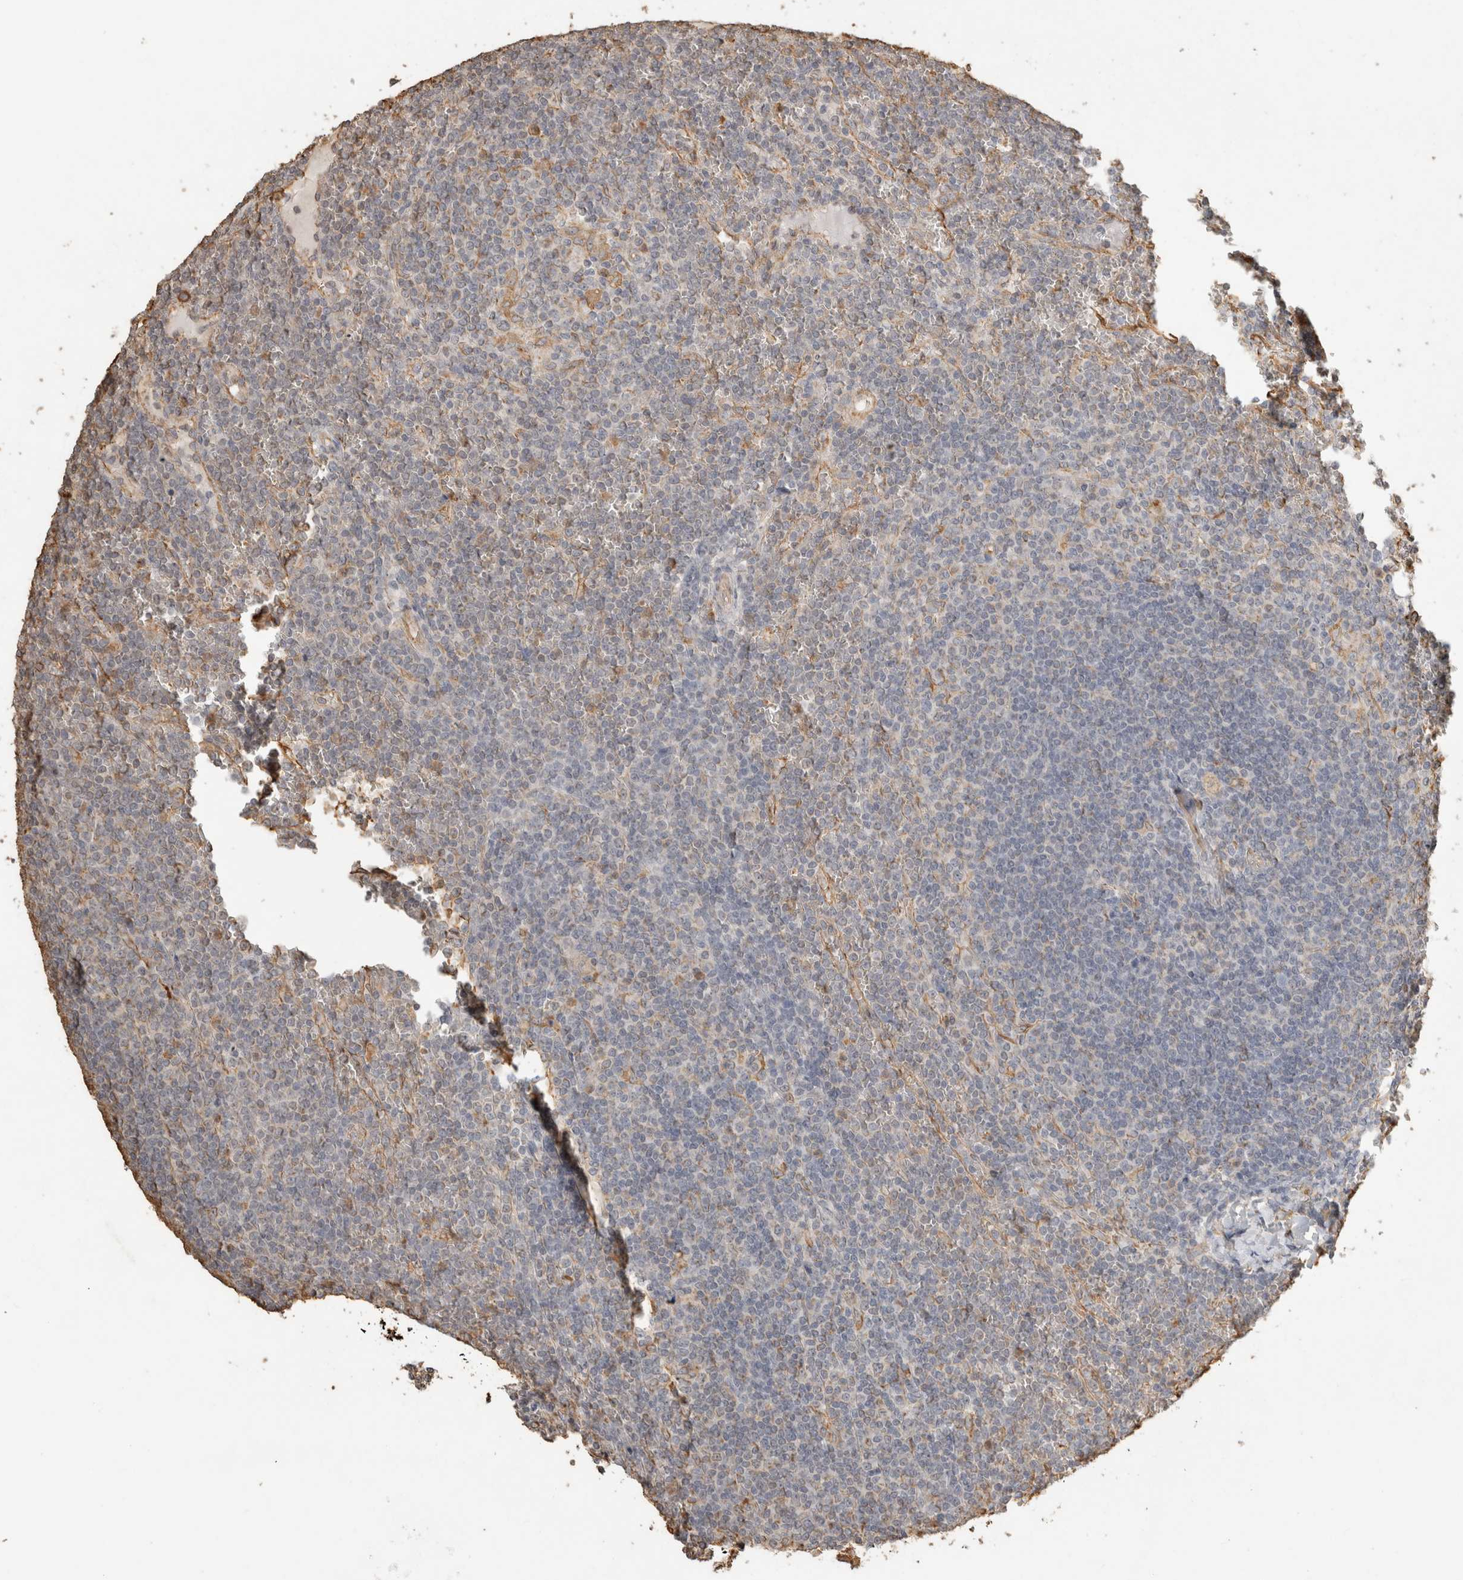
{"staining": {"intensity": "negative", "quantity": "none", "location": "none"}, "tissue": "lymphoma", "cell_type": "Tumor cells", "image_type": "cancer", "snomed": [{"axis": "morphology", "description": "Malignant lymphoma, non-Hodgkin's type, Low grade"}, {"axis": "topography", "description": "Spleen"}], "caption": "IHC photomicrograph of human lymphoma stained for a protein (brown), which demonstrates no staining in tumor cells.", "gene": "REPS2", "patient": {"sex": "female", "age": 19}}